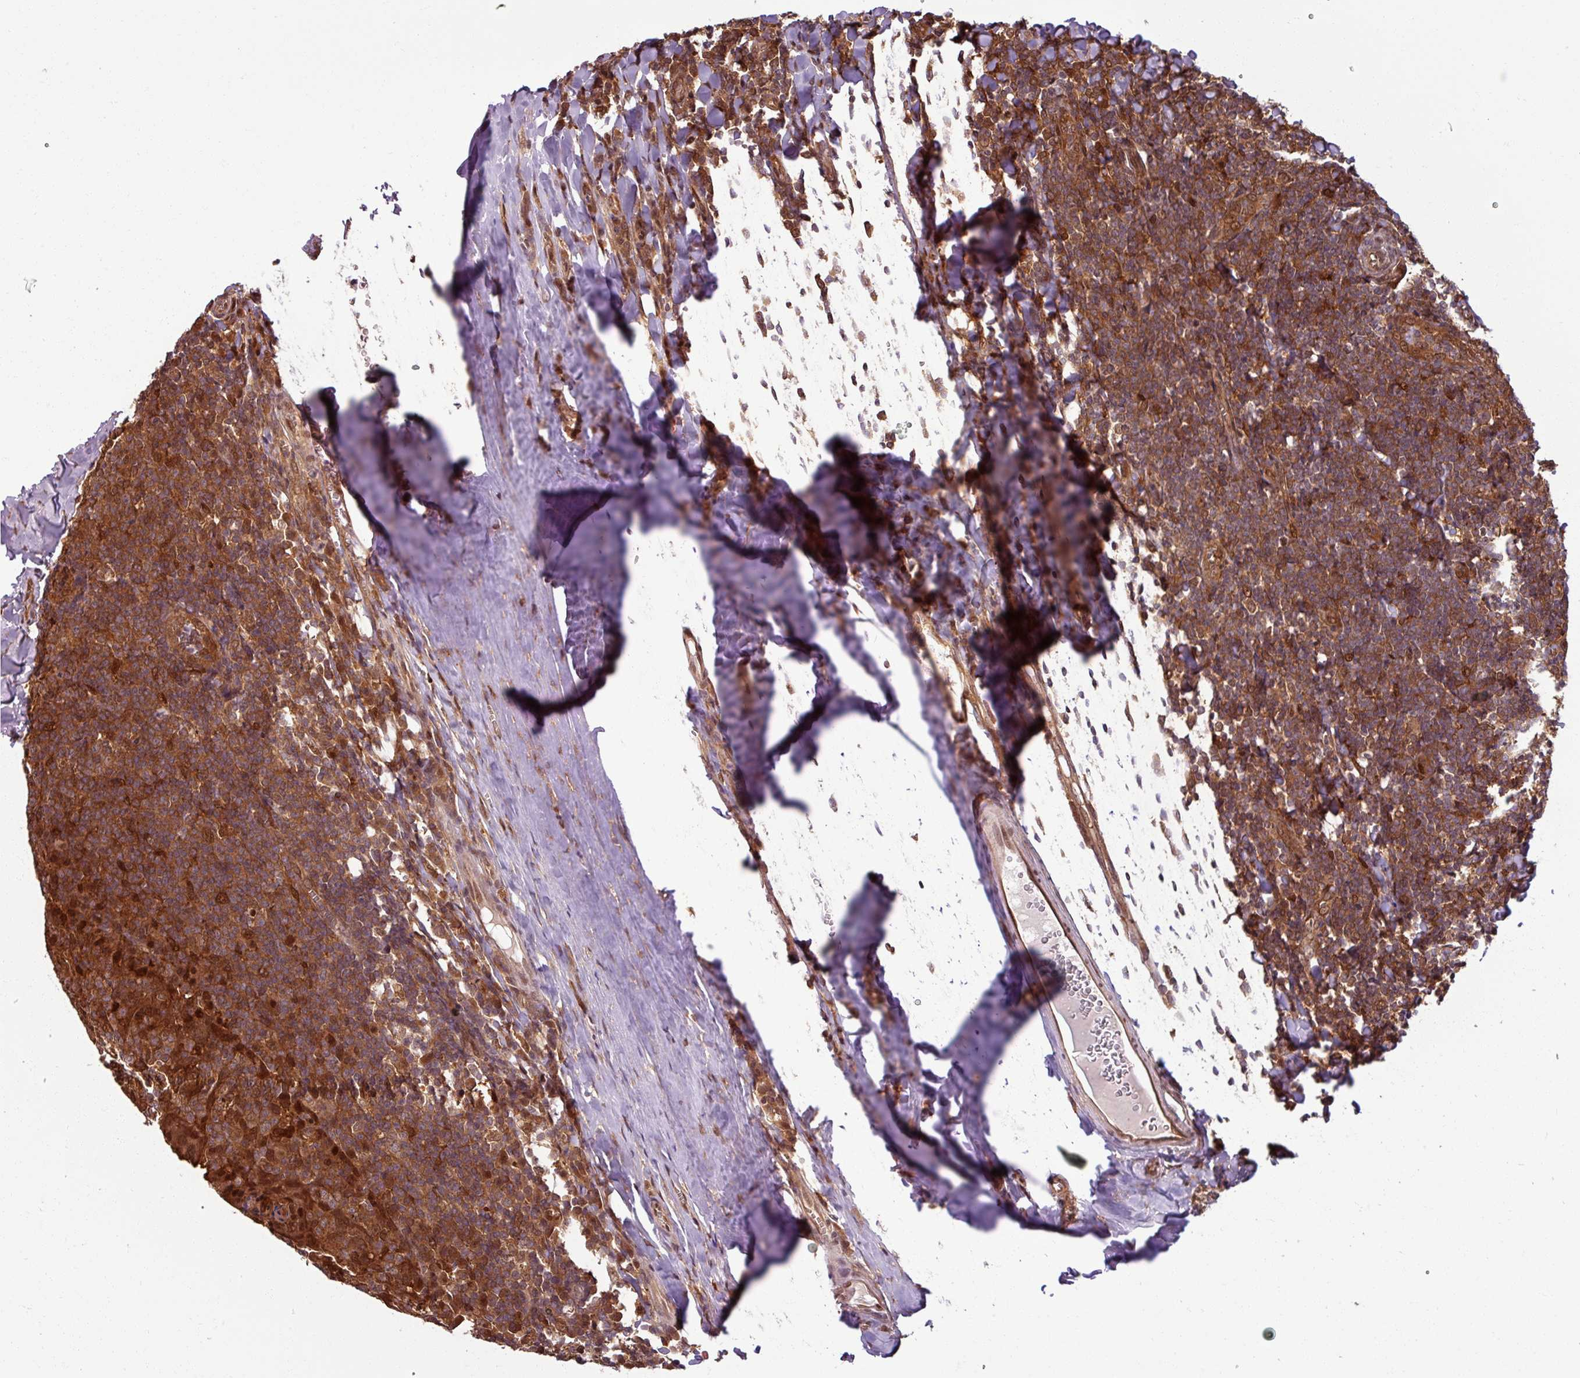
{"staining": {"intensity": "moderate", "quantity": ">75%", "location": "cytoplasmic/membranous"}, "tissue": "tonsil", "cell_type": "Germinal center cells", "image_type": "normal", "snomed": [{"axis": "morphology", "description": "Normal tissue, NOS"}, {"axis": "topography", "description": "Tonsil"}], "caption": "Moderate cytoplasmic/membranous protein staining is identified in approximately >75% of germinal center cells in tonsil.", "gene": "KCTD11", "patient": {"sex": "male", "age": 27}}